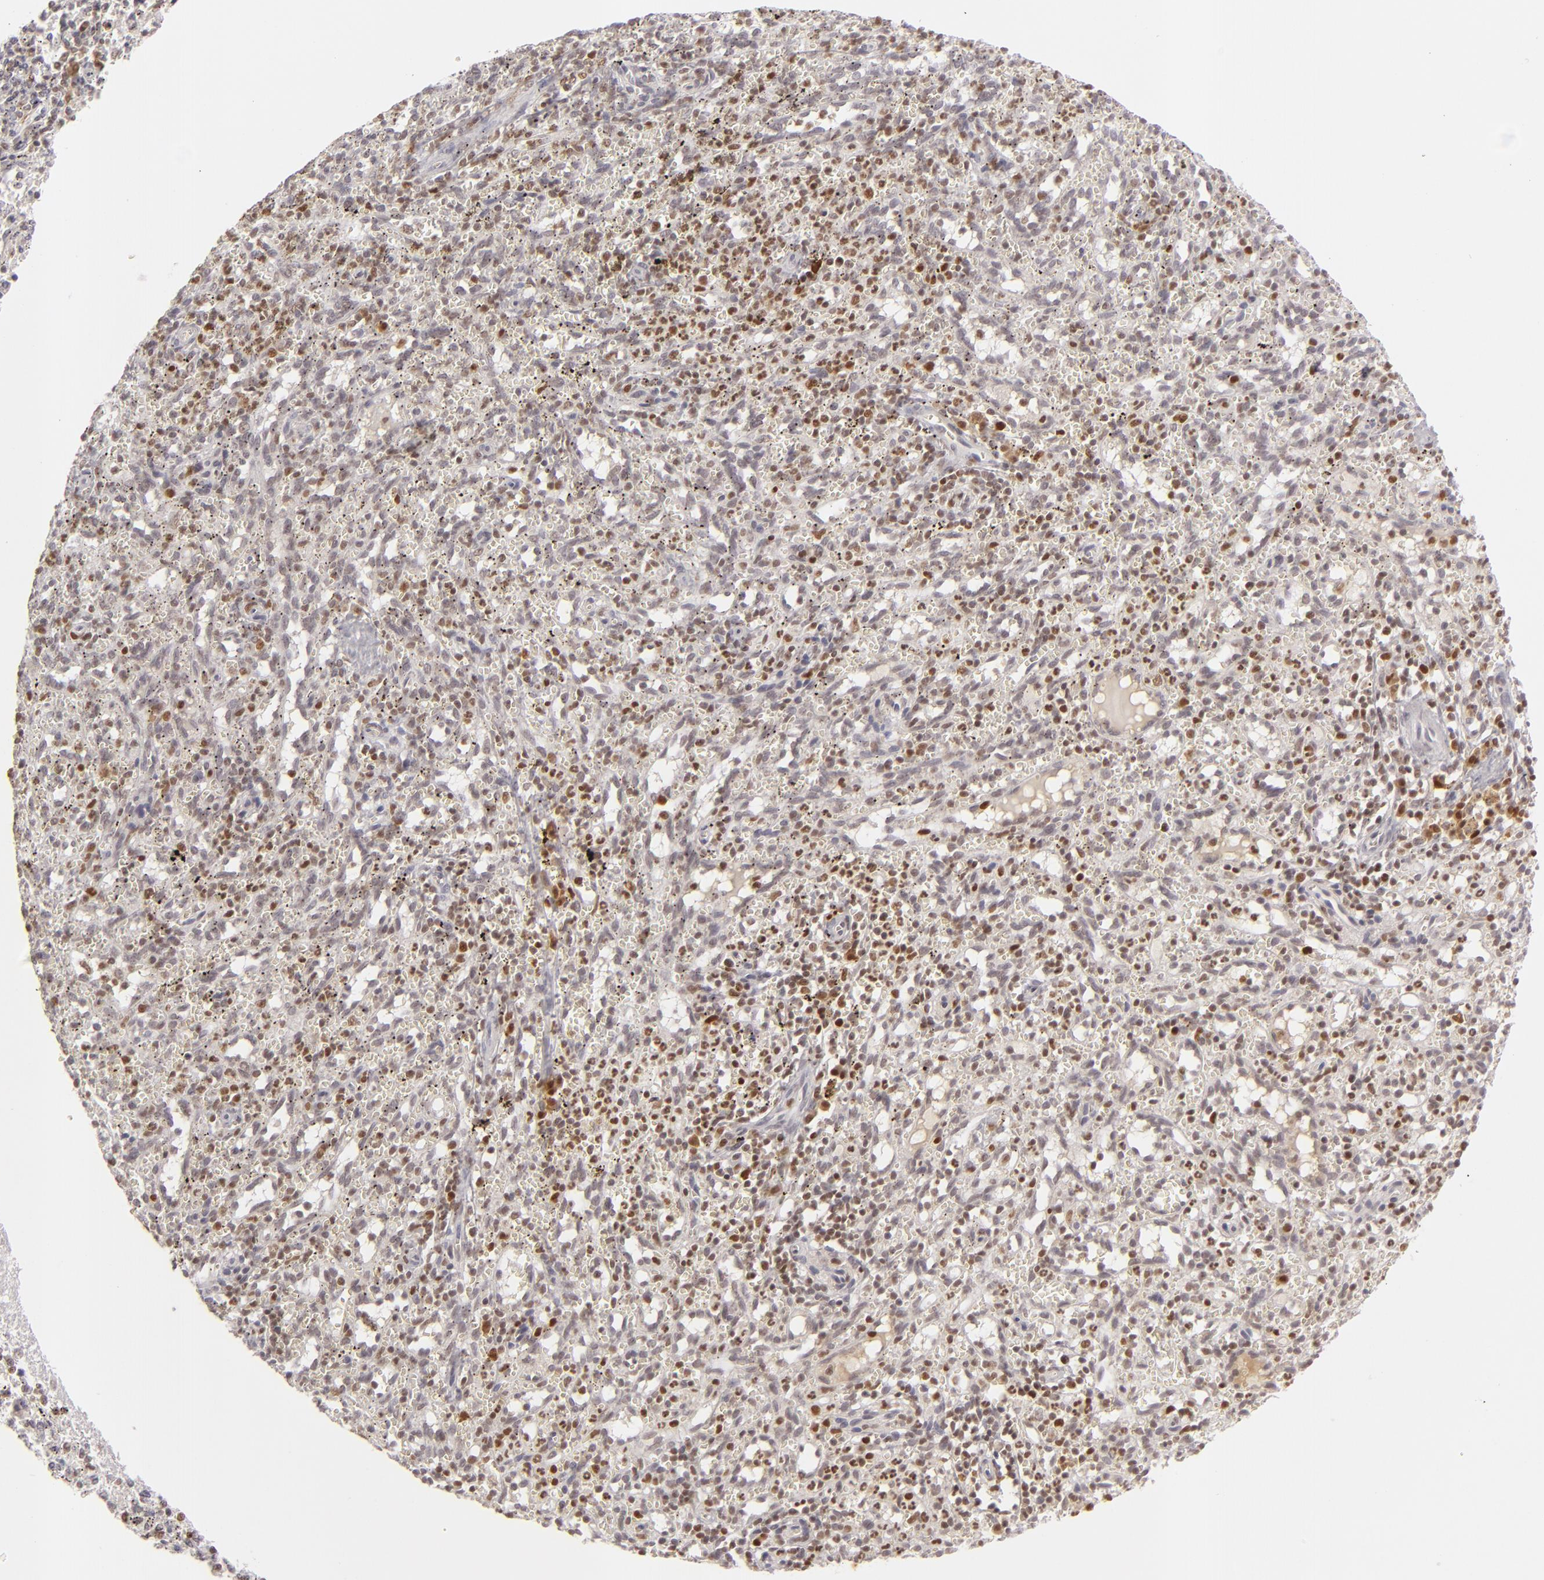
{"staining": {"intensity": "moderate", "quantity": "25%-75%", "location": "nuclear"}, "tissue": "spleen", "cell_type": "Cells in red pulp", "image_type": "normal", "snomed": [{"axis": "morphology", "description": "Normal tissue, NOS"}, {"axis": "topography", "description": "Spleen"}], "caption": "This image demonstrates immunohistochemistry (IHC) staining of unremarkable human spleen, with medium moderate nuclear positivity in about 25%-75% of cells in red pulp.", "gene": "FEN1", "patient": {"sex": "female", "age": 10}}